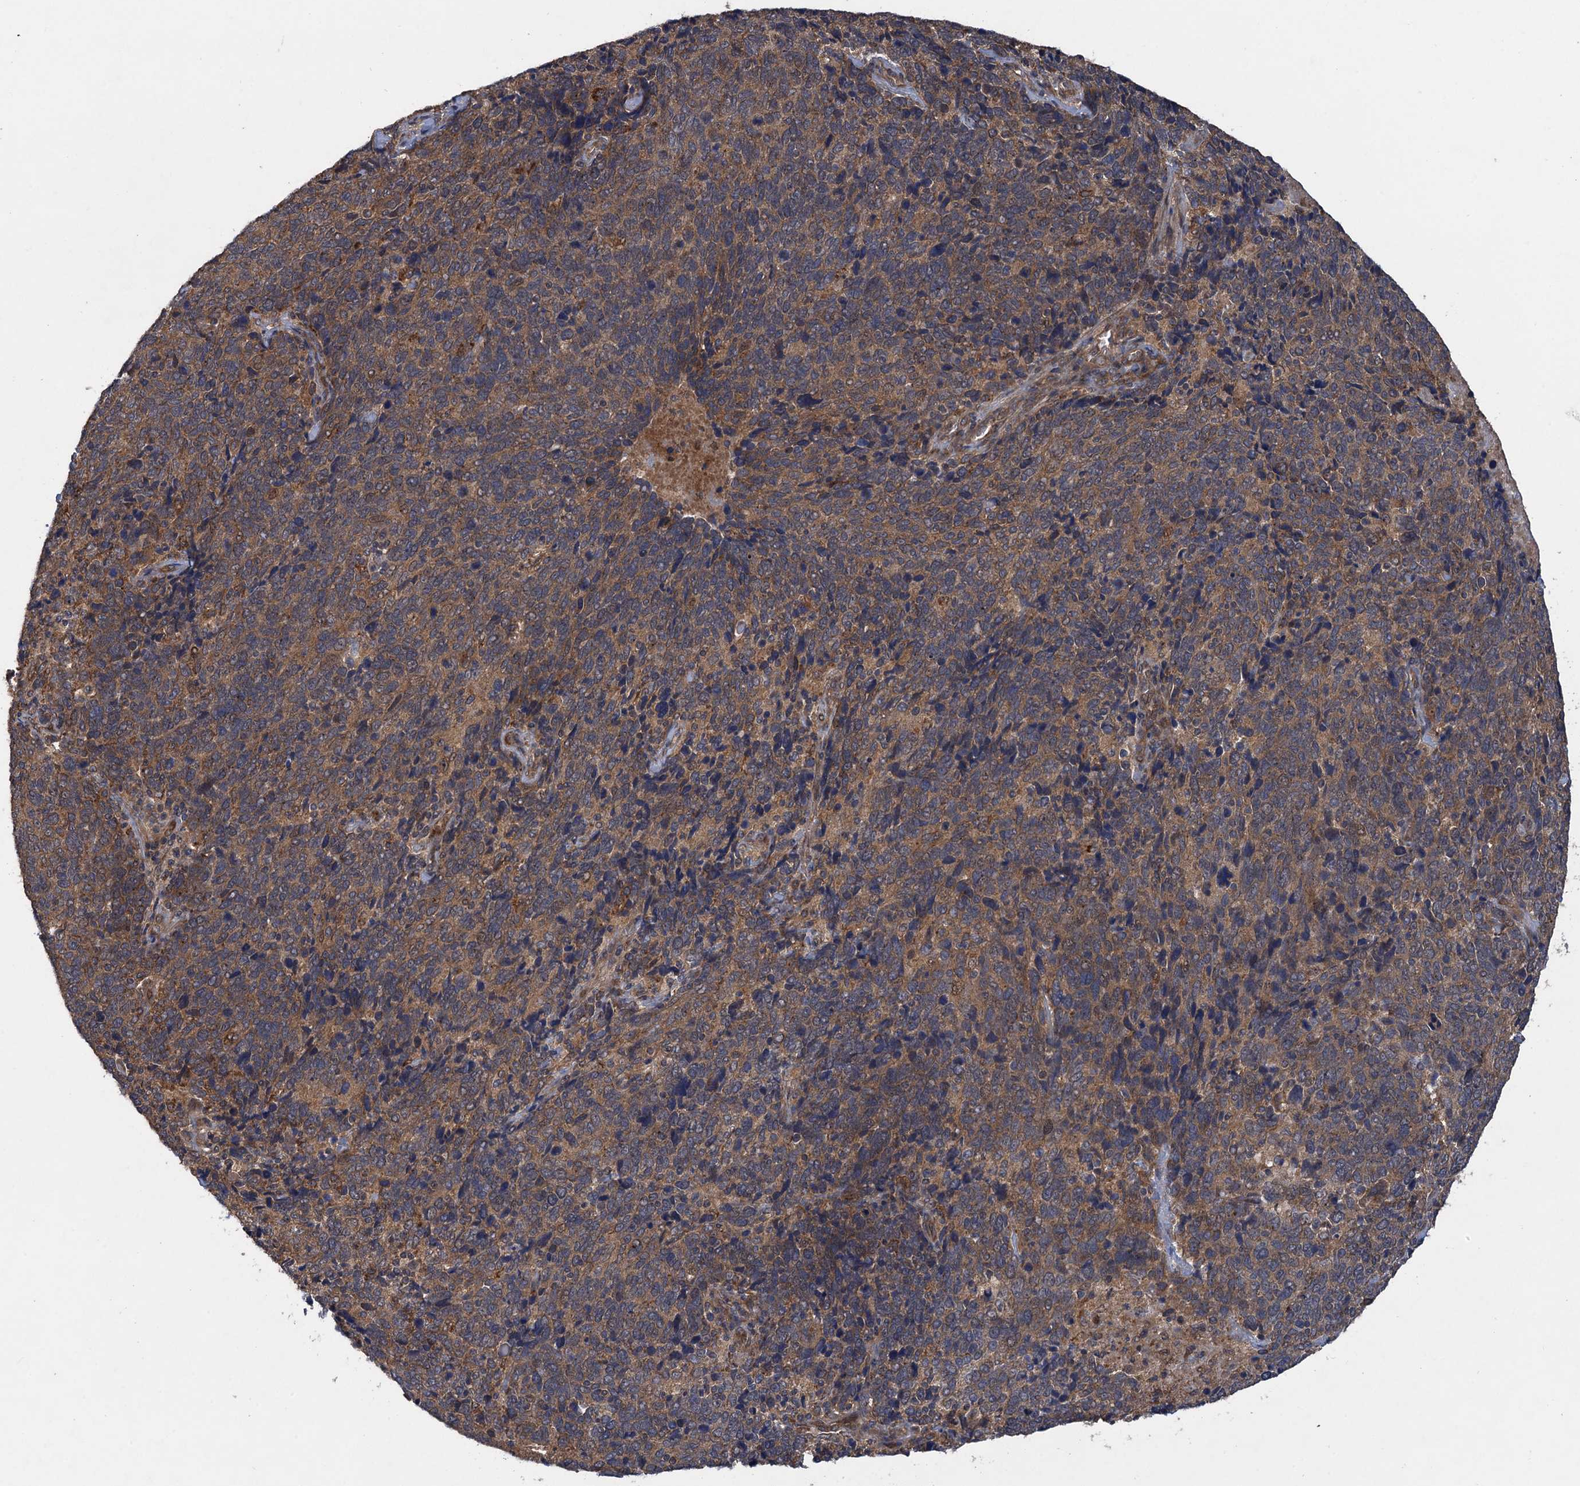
{"staining": {"intensity": "strong", "quantity": "<25%", "location": "cytoplasmic/membranous"}, "tissue": "cervical cancer", "cell_type": "Tumor cells", "image_type": "cancer", "snomed": [{"axis": "morphology", "description": "Squamous cell carcinoma, NOS"}, {"axis": "topography", "description": "Cervix"}], "caption": "Tumor cells exhibit medium levels of strong cytoplasmic/membranous staining in approximately <25% of cells in squamous cell carcinoma (cervical).", "gene": "HAUS1", "patient": {"sex": "female", "age": 41}}